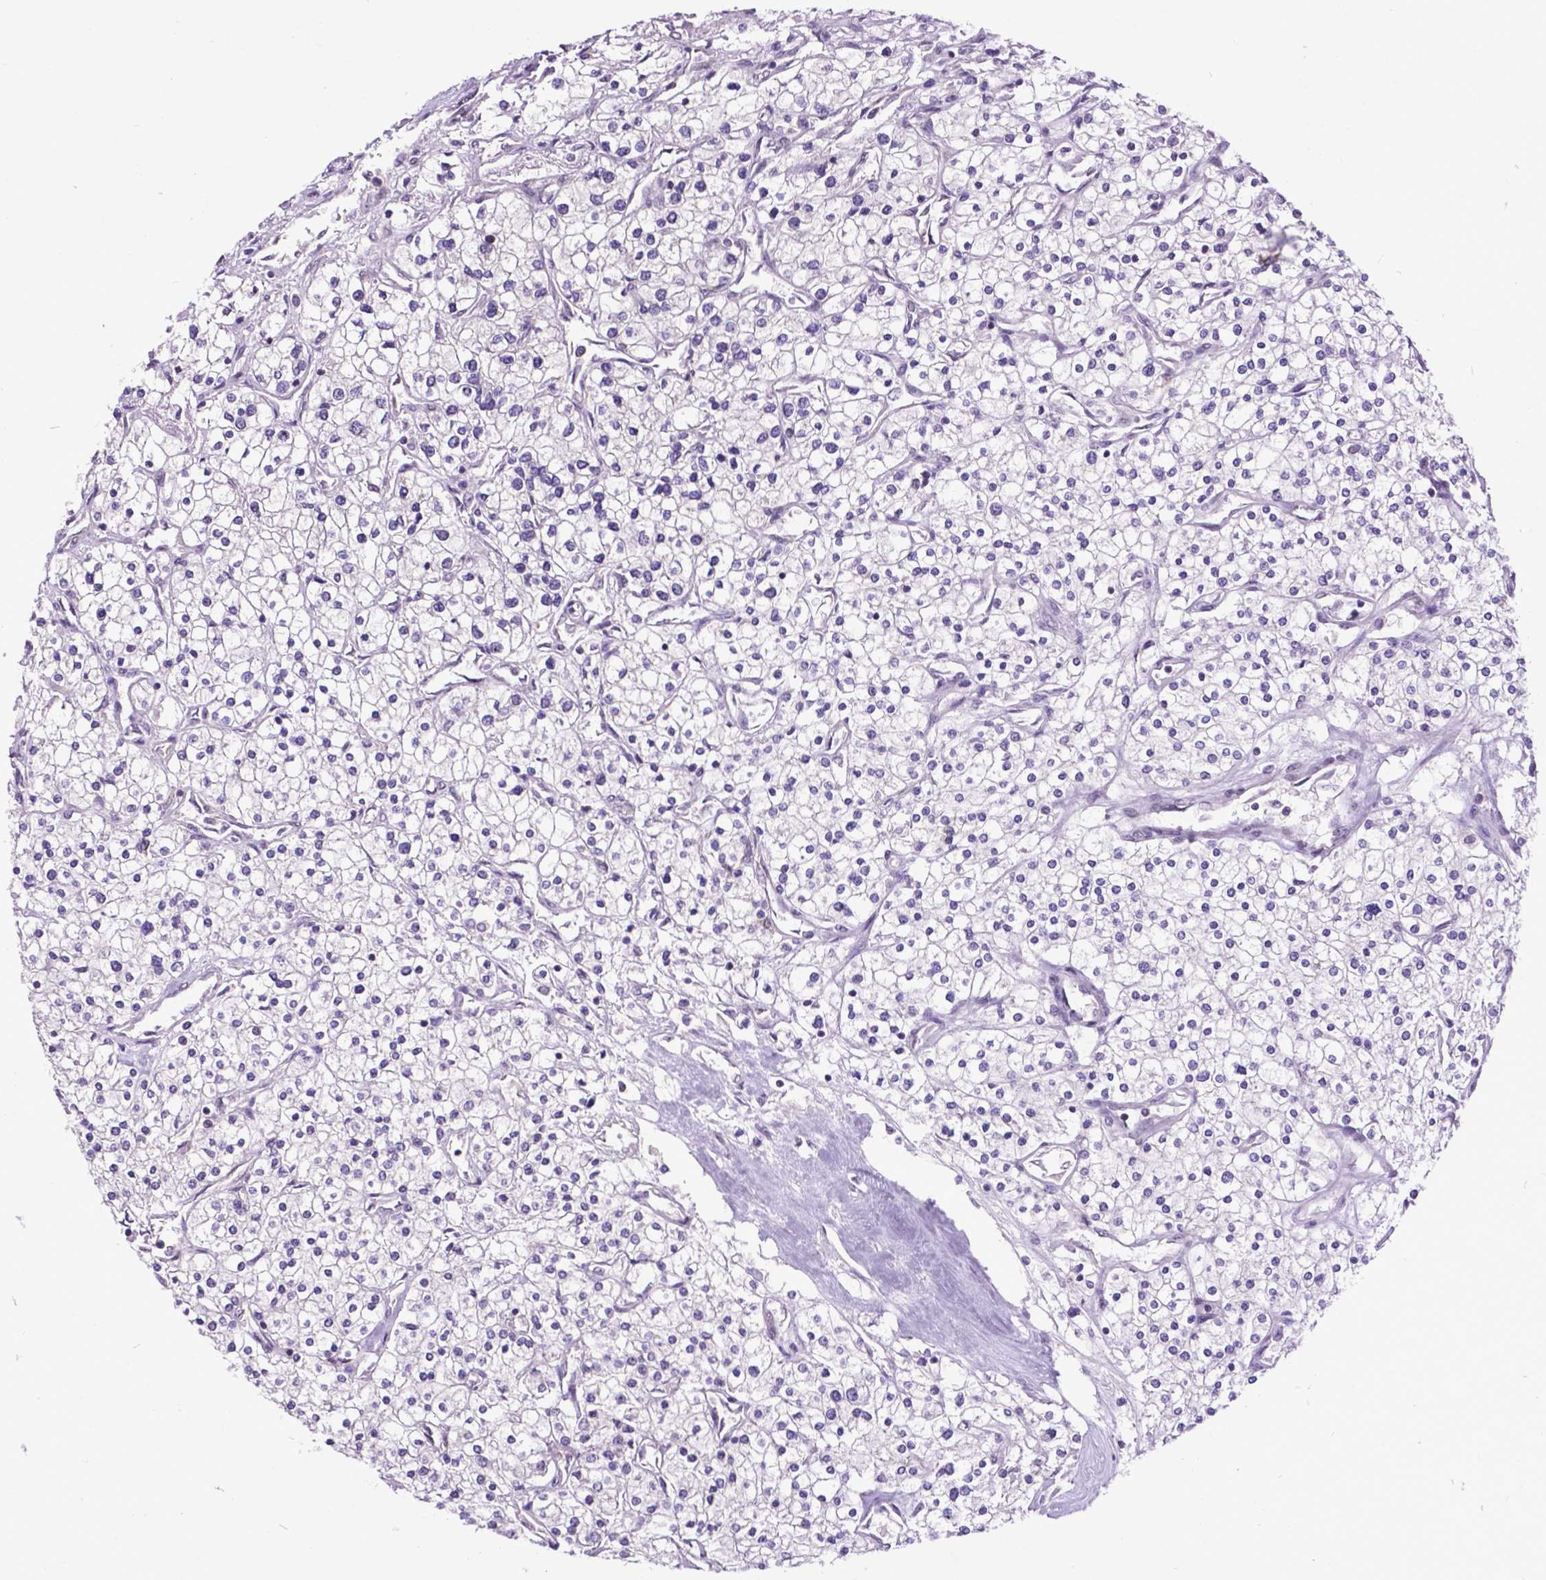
{"staining": {"intensity": "negative", "quantity": "none", "location": "none"}, "tissue": "renal cancer", "cell_type": "Tumor cells", "image_type": "cancer", "snomed": [{"axis": "morphology", "description": "Adenocarcinoma, NOS"}, {"axis": "topography", "description": "Kidney"}], "caption": "Photomicrograph shows no significant protein expression in tumor cells of renal adenocarcinoma. (DAB (3,3'-diaminobenzidine) immunohistochemistry visualized using brightfield microscopy, high magnification).", "gene": "FAF1", "patient": {"sex": "male", "age": 80}}